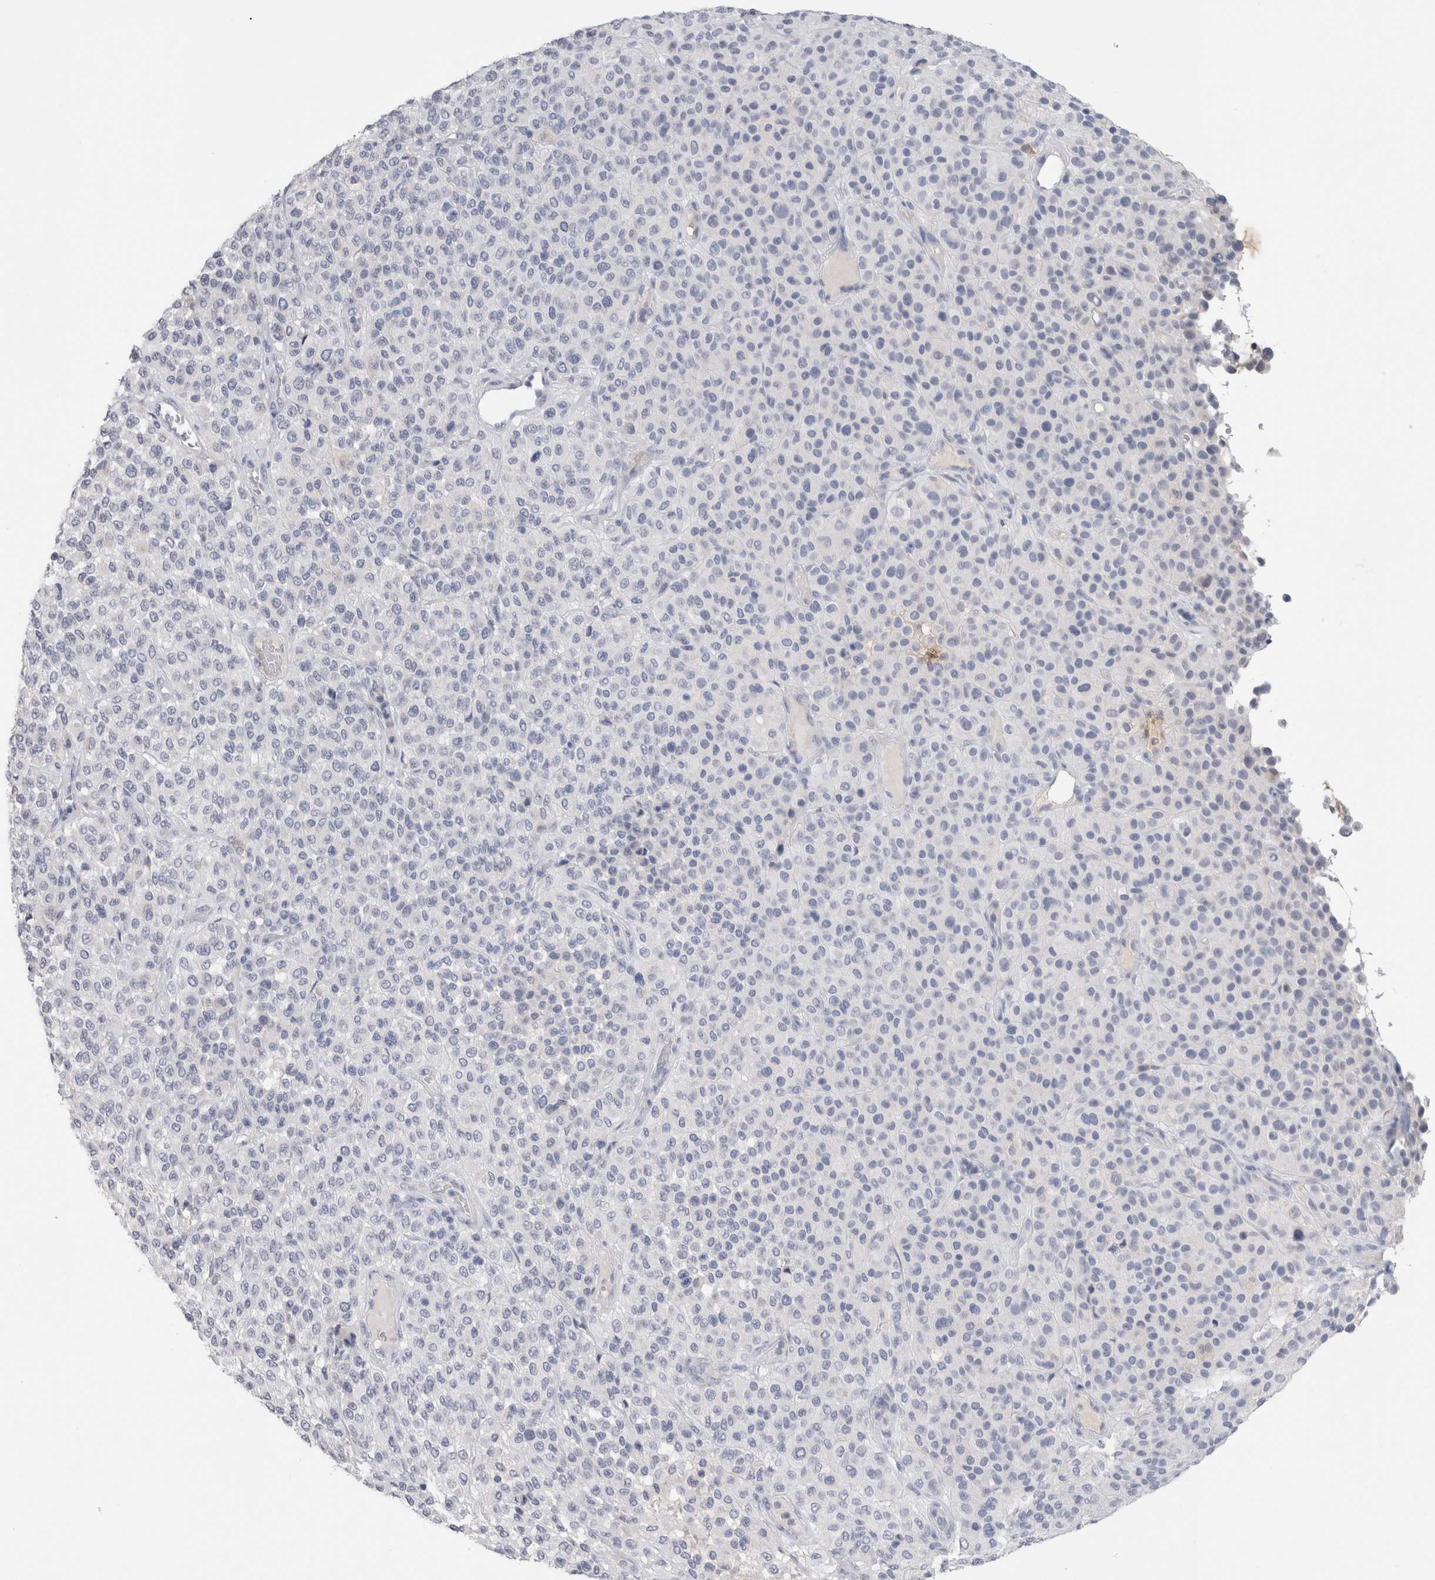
{"staining": {"intensity": "negative", "quantity": "none", "location": "none"}, "tissue": "melanoma", "cell_type": "Tumor cells", "image_type": "cancer", "snomed": [{"axis": "morphology", "description": "Malignant melanoma, Metastatic site"}, {"axis": "topography", "description": "Pancreas"}], "caption": "Micrograph shows no protein positivity in tumor cells of melanoma tissue.", "gene": "LAMP3", "patient": {"sex": "female", "age": 30}}